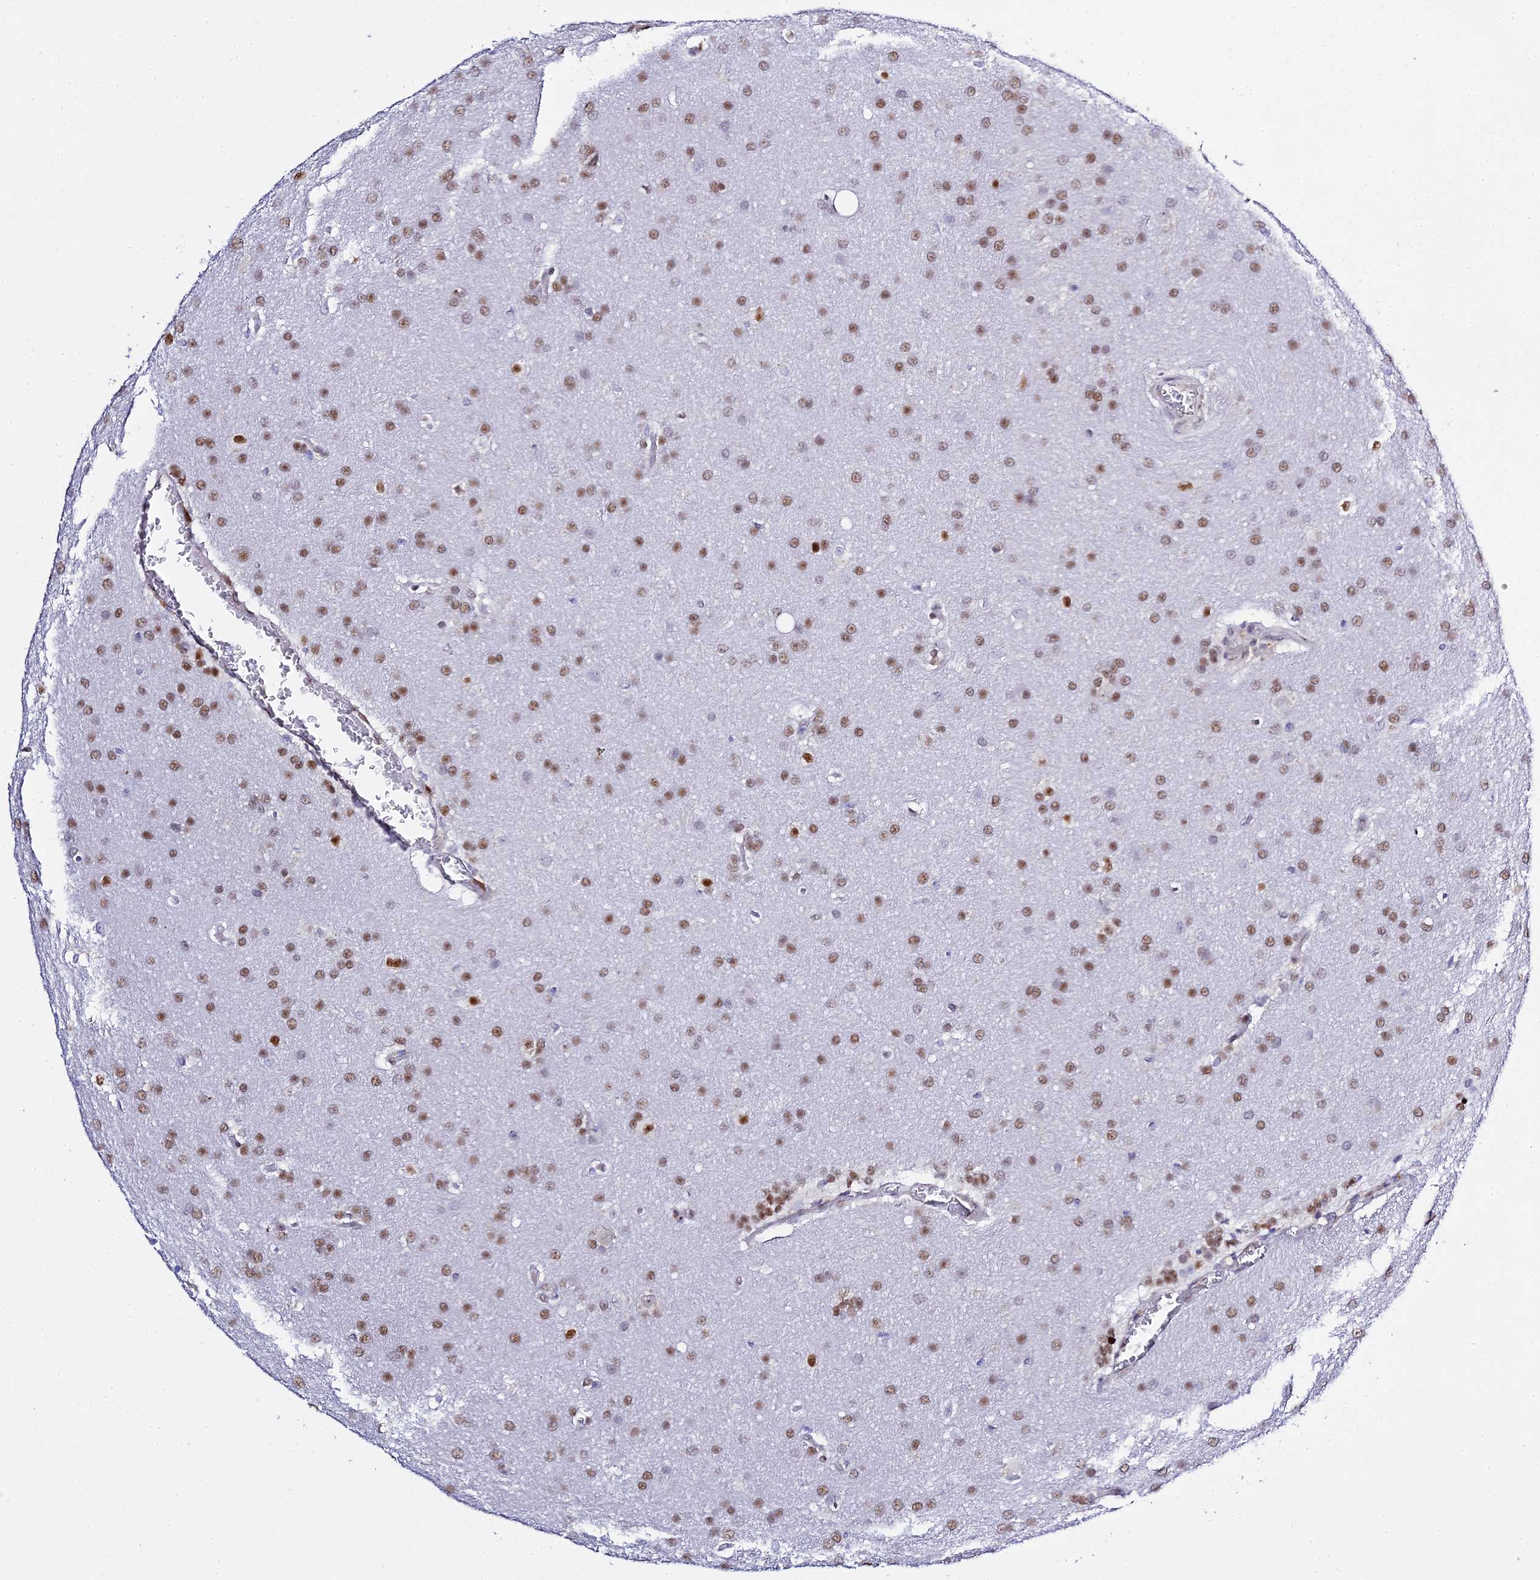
{"staining": {"intensity": "moderate", "quantity": ">75%", "location": "nuclear"}, "tissue": "glioma", "cell_type": "Tumor cells", "image_type": "cancer", "snomed": [{"axis": "morphology", "description": "Glioma, malignant, Low grade"}, {"axis": "topography", "description": "Brain"}], "caption": "A micrograph of malignant glioma (low-grade) stained for a protein exhibits moderate nuclear brown staining in tumor cells. Using DAB (brown) and hematoxylin (blue) stains, captured at high magnification using brightfield microscopy.", "gene": "POFUT2", "patient": {"sex": "female", "age": 32}}